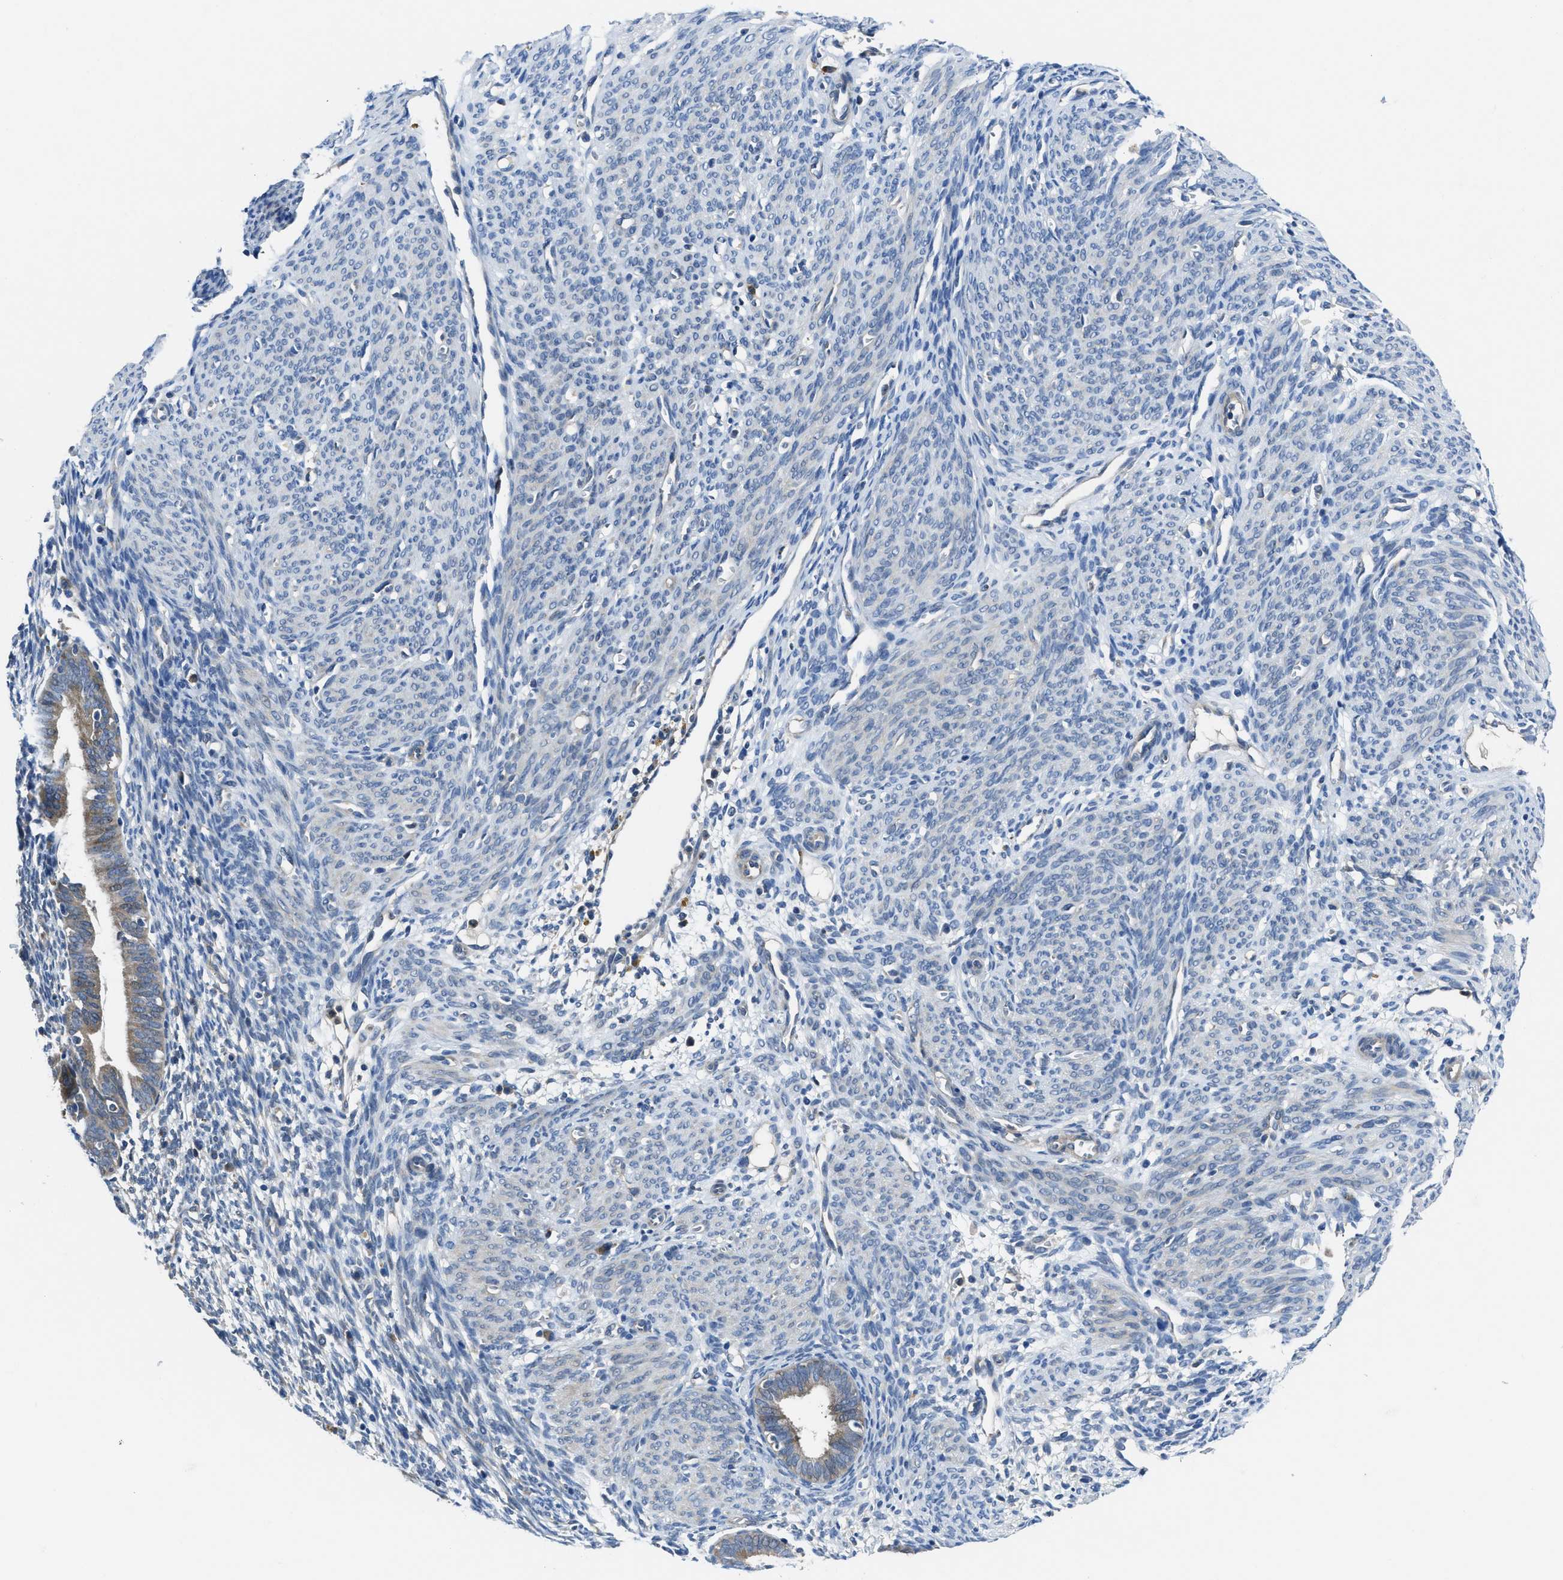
{"staining": {"intensity": "negative", "quantity": "none", "location": "none"}, "tissue": "endometrium", "cell_type": "Cells in endometrial stroma", "image_type": "normal", "snomed": [{"axis": "morphology", "description": "Normal tissue, NOS"}, {"axis": "morphology", "description": "Adenocarcinoma, NOS"}, {"axis": "topography", "description": "Endometrium"}, {"axis": "topography", "description": "Ovary"}], "caption": "This photomicrograph is of normal endometrium stained with immunohistochemistry to label a protein in brown with the nuclei are counter-stained blue. There is no staining in cells in endometrial stroma.", "gene": "MAP3K20", "patient": {"sex": "female", "age": 68}}